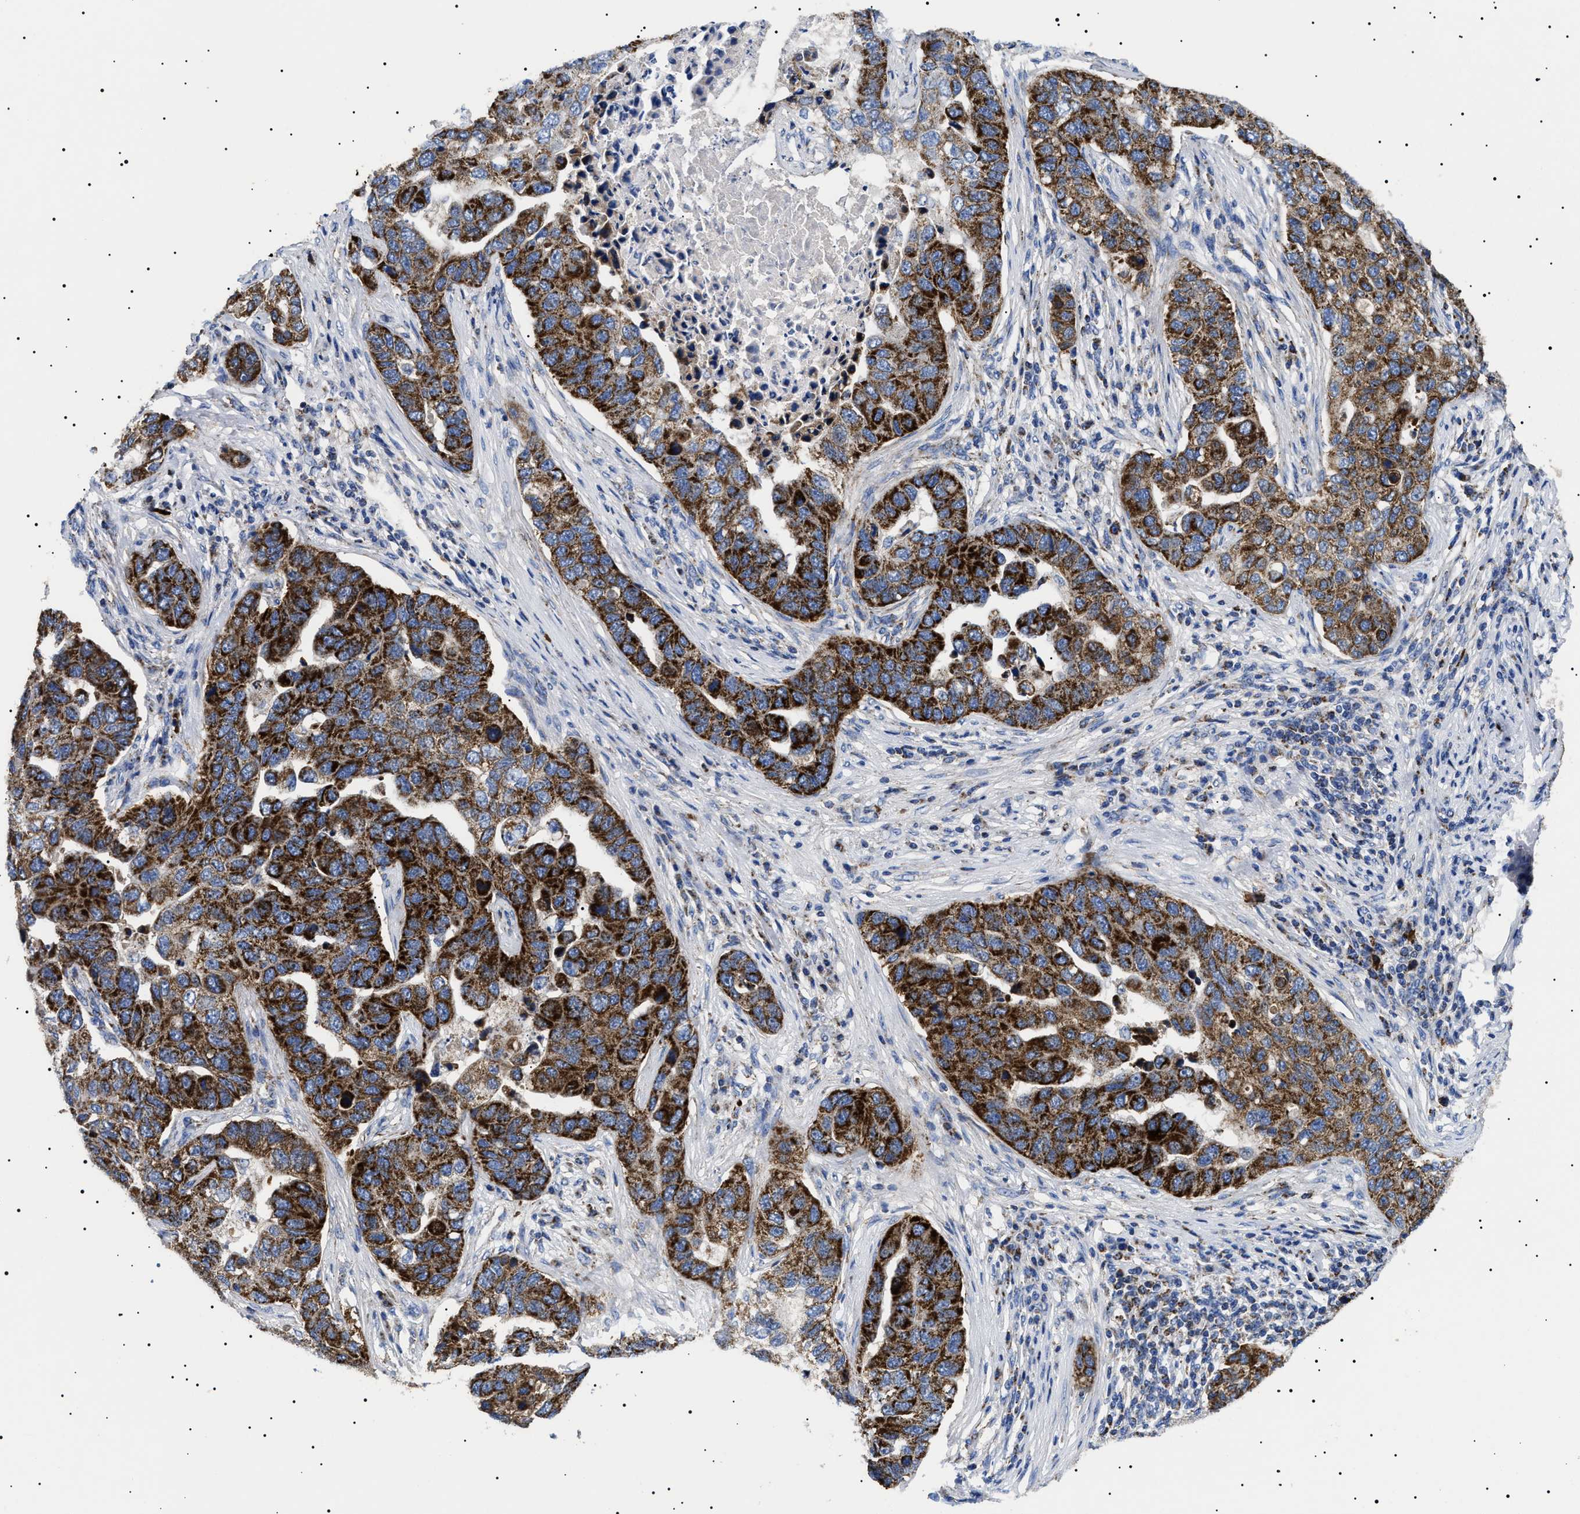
{"staining": {"intensity": "strong", "quantity": ">75%", "location": "cytoplasmic/membranous"}, "tissue": "pancreatic cancer", "cell_type": "Tumor cells", "image_type": "cancer", "snomed": [{"axis": "morphology", "description": "Adenocarcinoma, NOS"}, {"axis": "topography", "description": "Pancreas"}], "caption": "Protein analysis of adenocarcinoma (pancreatic) tissue exhibits strong cytoplasmic/membranous expression in about >75% of tumor cells.", "gene": "CHRDL2", "patient": {"sex": "female", "age": 61}}